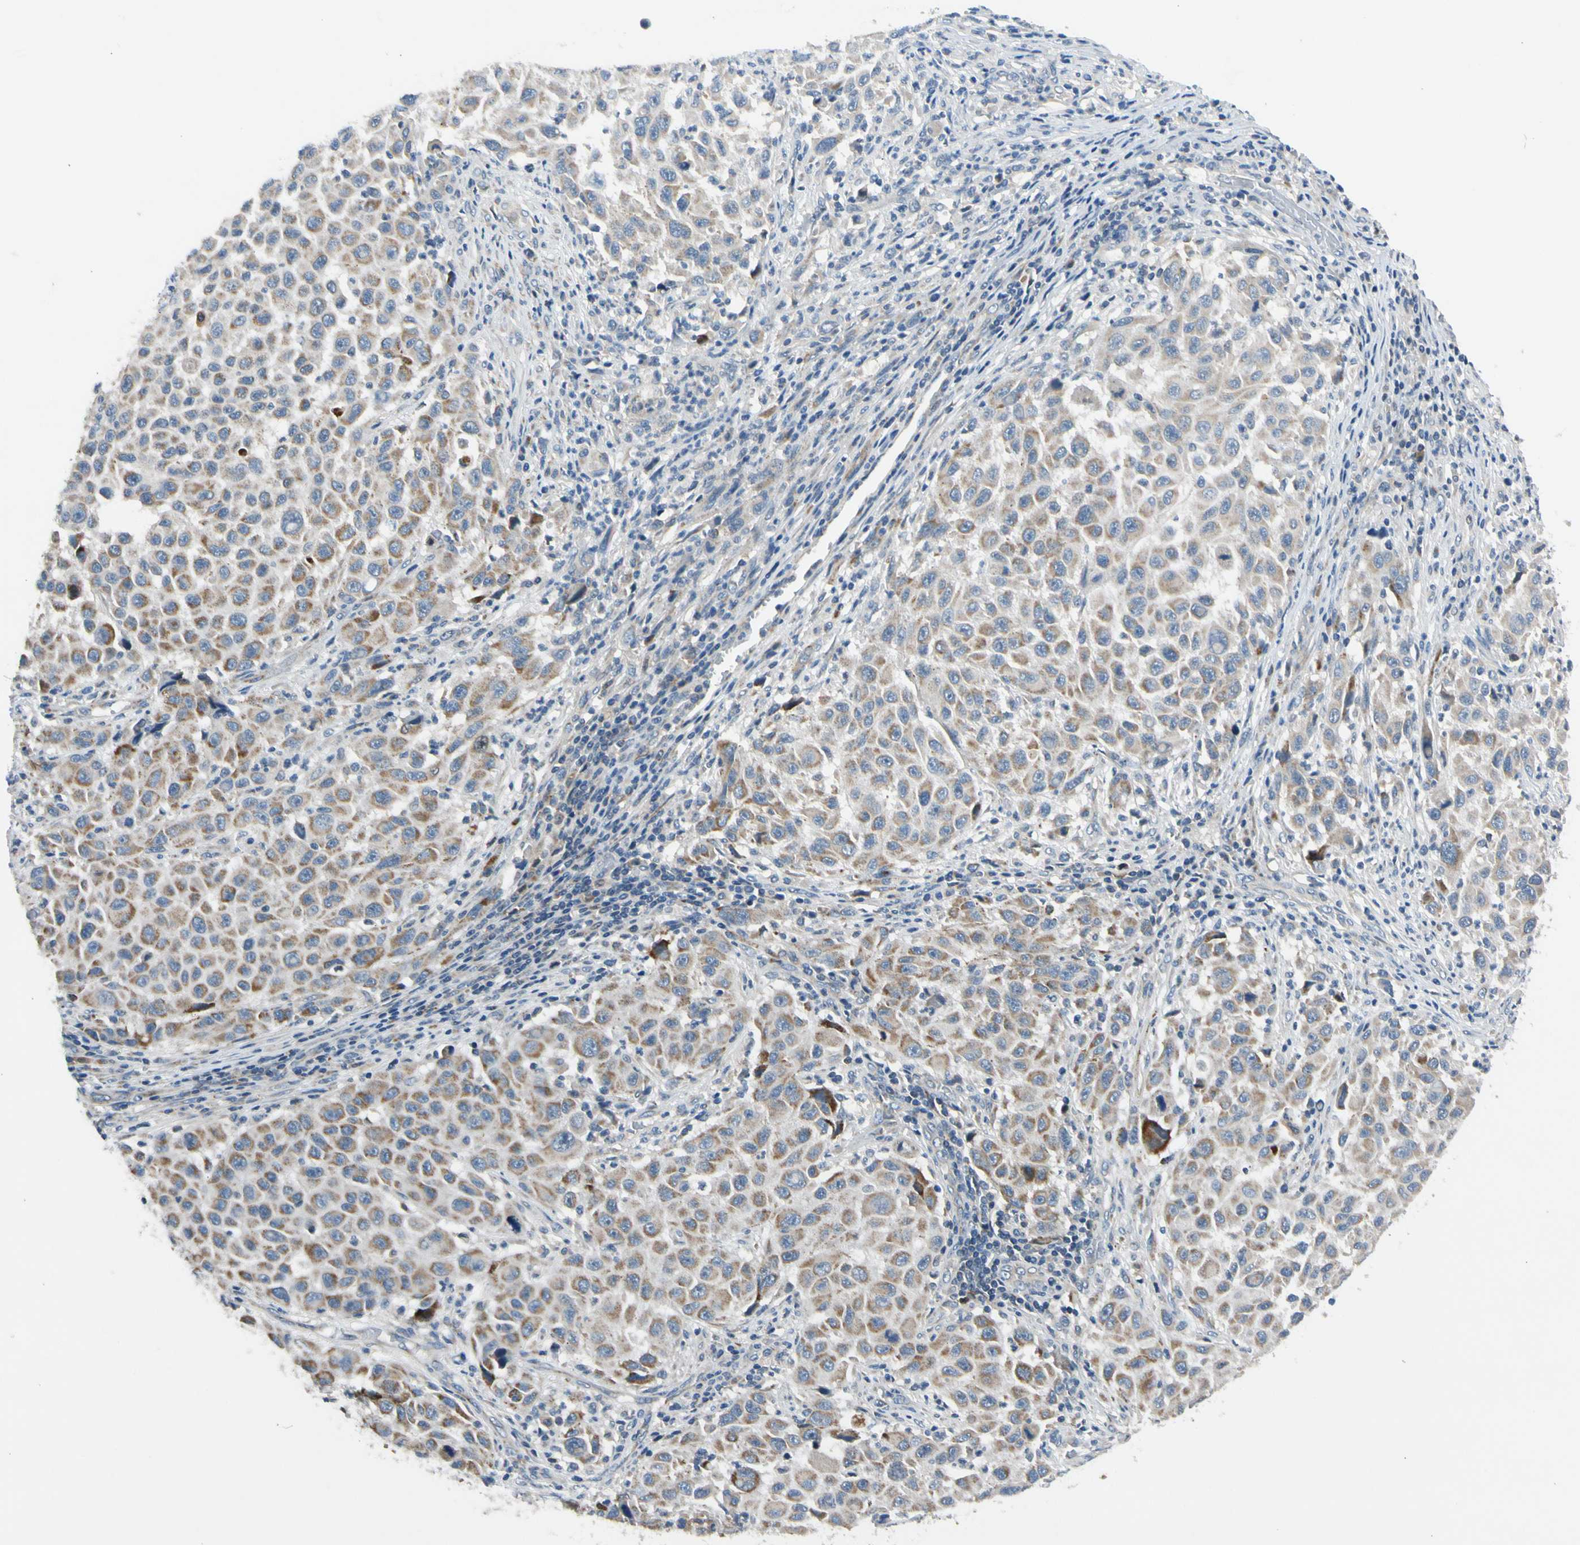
{"staining": {"intensity": "moderate", "quantity": ">75%", "location": "cytoplasmic/membranous"}, "tissue": "melanoma", "cell_type": "Tumor cells", "image_type": "cancer", "snomed": [{"axis": "morphology", "description": "Malignant melanoma, Metastatic site"}, {"axis": "topography", "description": "Lymph node"}], "caption": "Moderate cytoplasmic/membranous staining for a protein is appreciated in approximately >75% of tumor cells of melanoma using immunohistochemistry.", "gene": "NPHP3", "patient": {"sex": "male", "age": 61}}